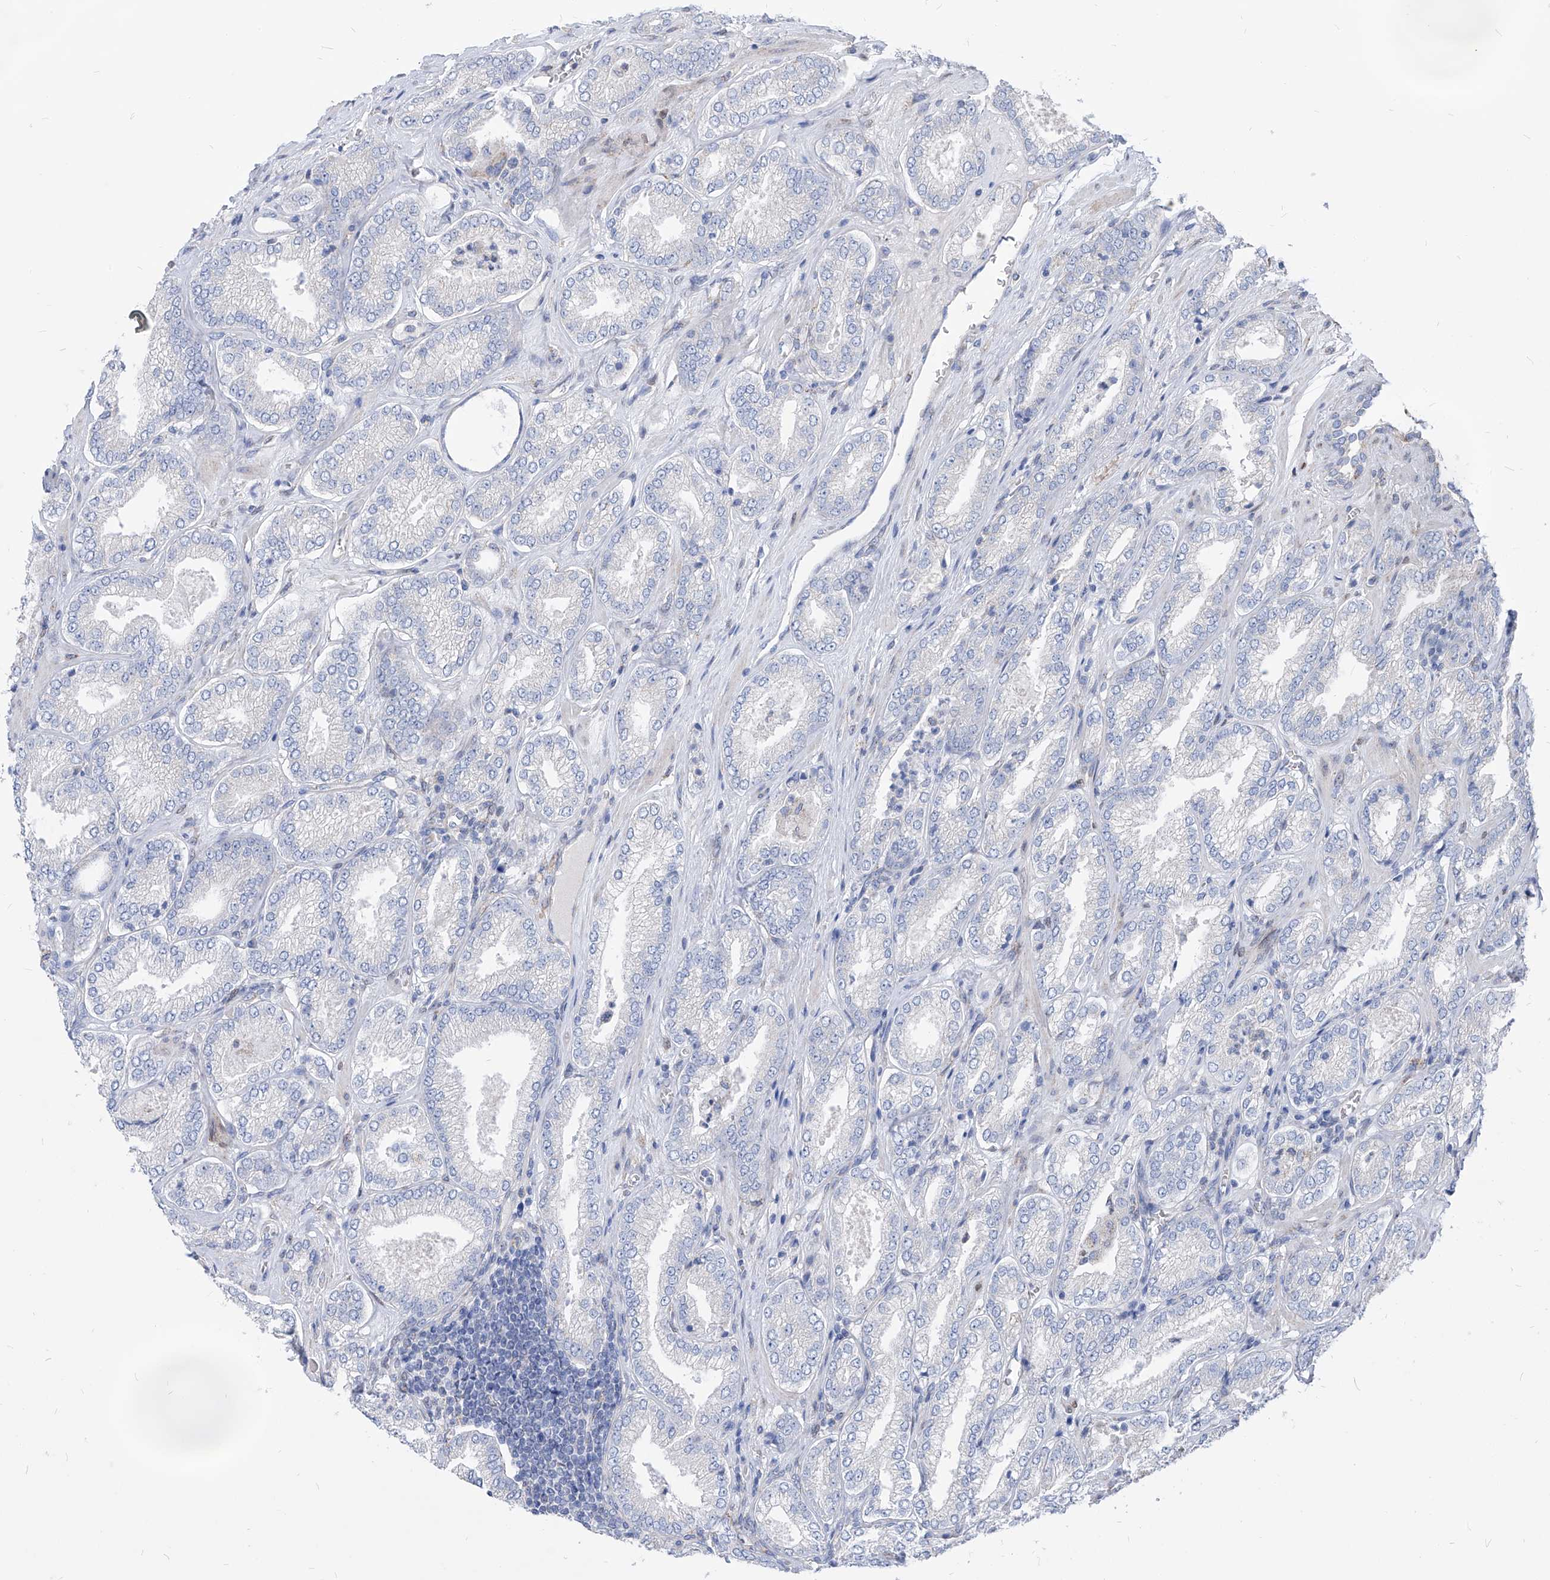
{"staining": {"intensity": "negative", "quantity": "none", "location": "none"}, "tissue": "prostate cancer", "cell_type": "Tumor cells", "image_type": "cancer", "snomed": [{"axis": "morphology", "description": "Adenocarcinoma, Low grade"}, {"axis": "topography", "description": "Prostate"}], "caption": "IHC of adenocarcinoma (low-grade) (prostate) displays no expression in tumor cells. (DAB immunohistochemistry (IHC) visualized using brightfield microscopy, high magnification).", "gene": "AGPS", "patient": {"sex": "male", "age": 62}}